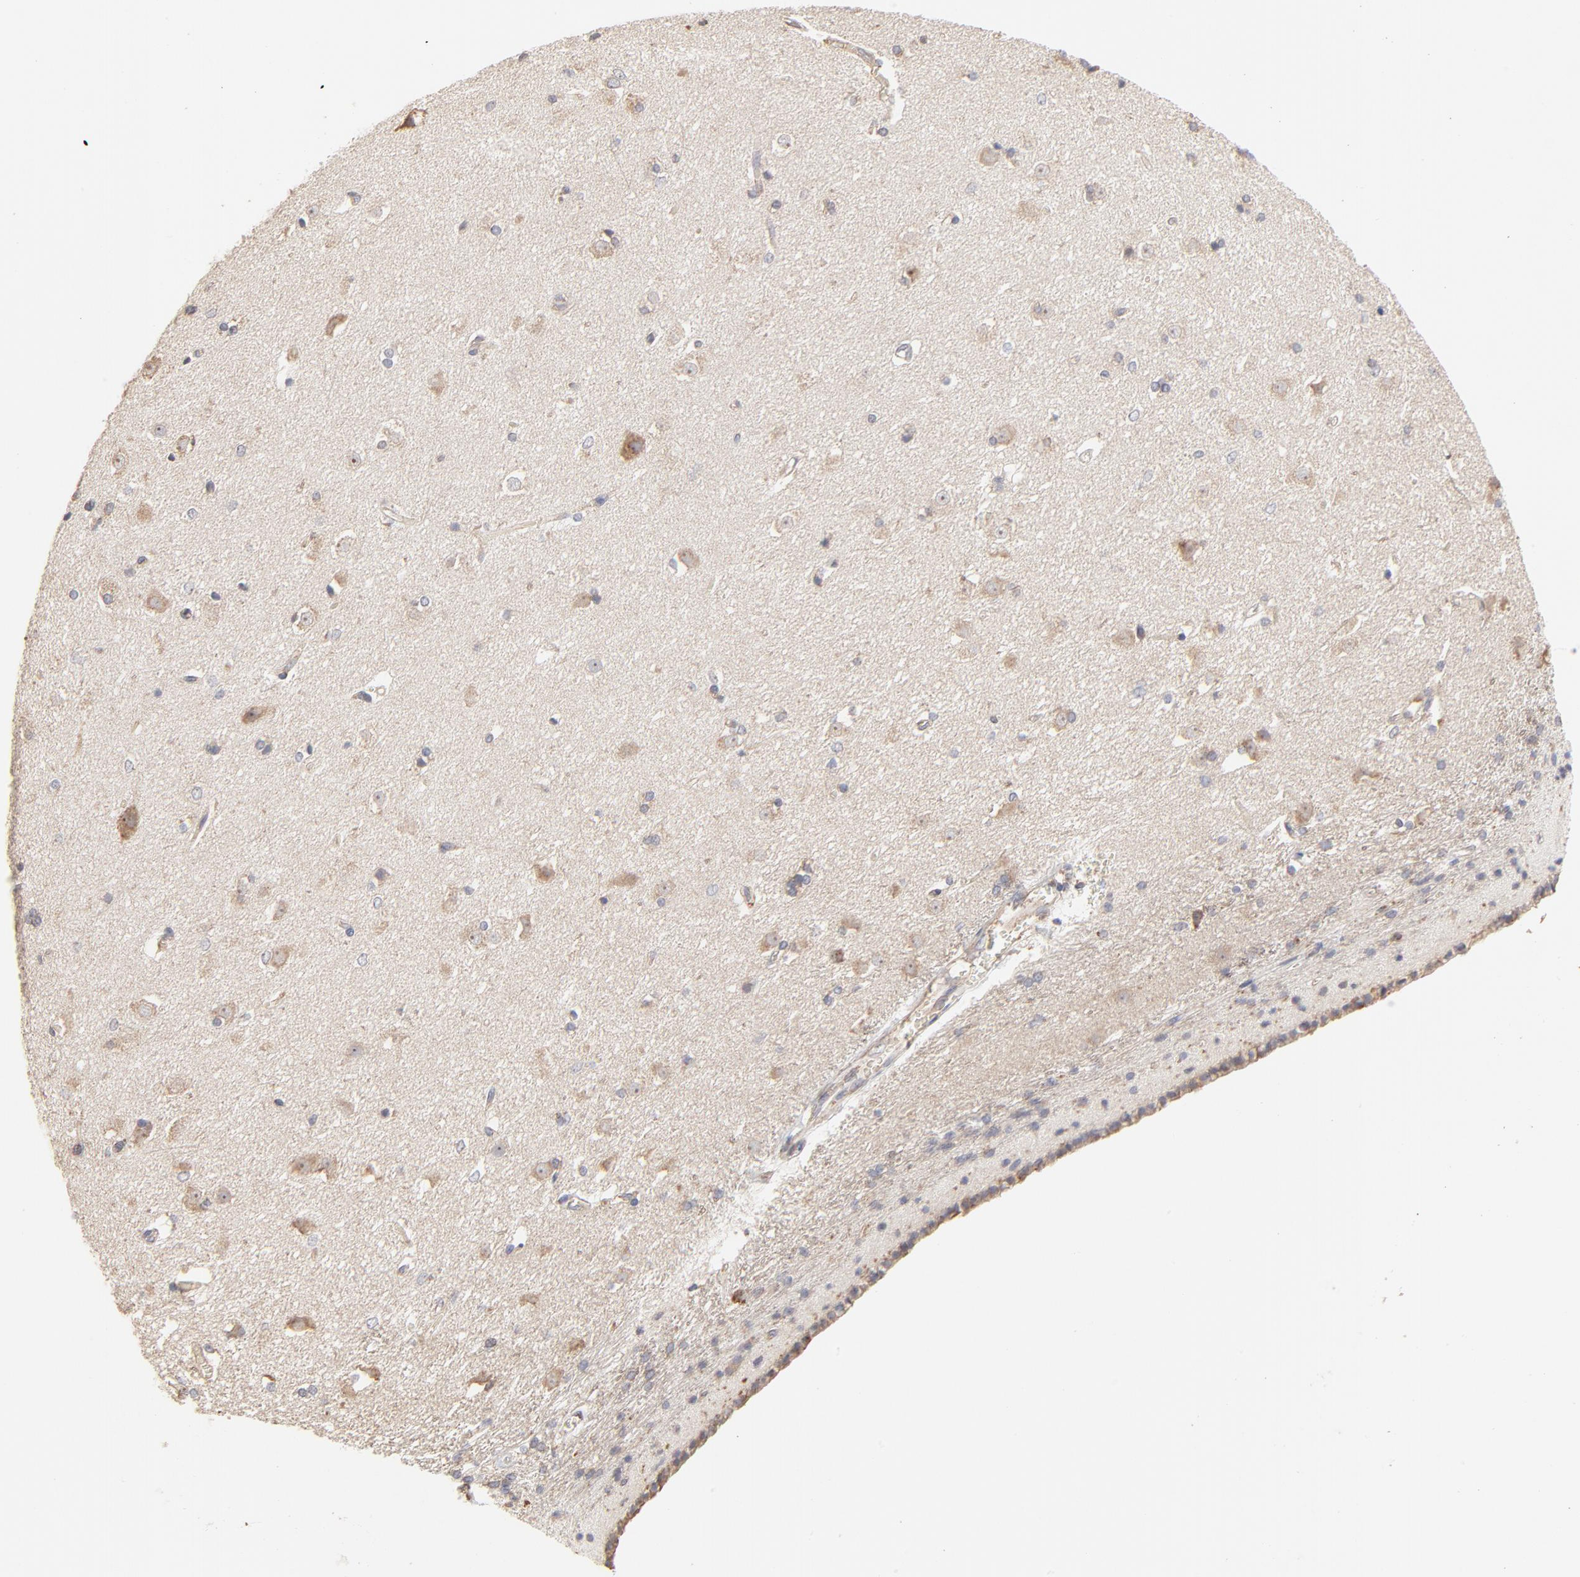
{"staining": {"intensity": "weak", "quantity": "<25%", "location": "cytoplasmic/membranous"}, "tissue": "caudate", "cell_type": "Glial cells", "image_type": "normal", "snomed": [{"axis": "morphology", "description": "Normal tissue, NOS"}, {"axis": "topography", "description": "Lateral ventricle wall"}], "caption": "Immunohistochemistry (IHC) of benign caudate exhibits no positivity in glial cells.", "gene": "RNF213", "patient": {"sex": "female", "age": 19}}